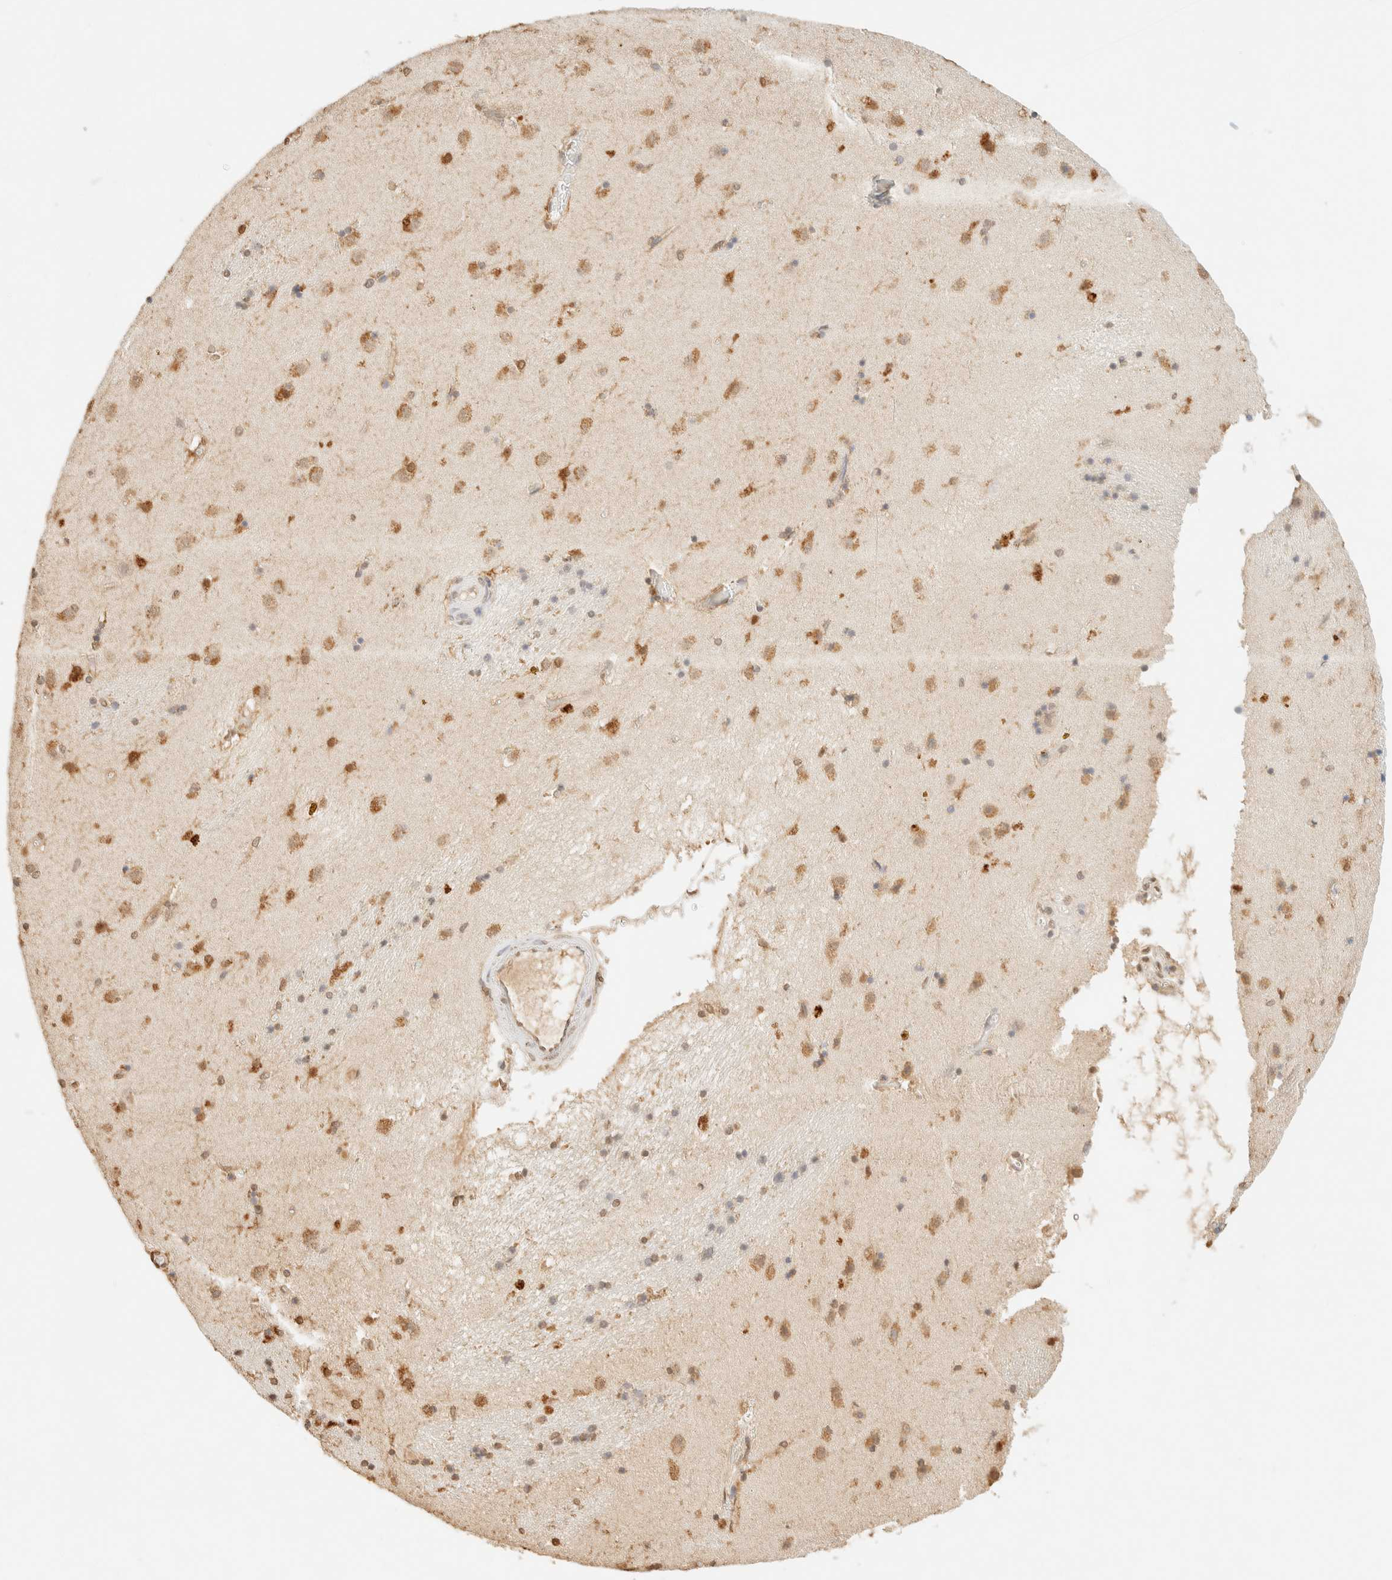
{"staining": {"intensity": "moderate", "quantity": "25%-75%", "location": "cytoplasmic/membranous,nuclear"}, "tissue": "caudate", "cell_type": "Glial cells", "image_type": "normal", "snomed": [{"axis": "morphology", "description": "Normal tissue, NOS"}, {"axis": "topography", "description": "Lateral ventricle wall"}], "caption": "The immunohistochemical stain highlights moderate cytoplasmic/membranous,nuclear positivity in glial cells of benign caudate. The staining is performed using DAB (3,3'-diaminobenzidine) brown chromogen to label protein expression. The nuclei are counter-stained blue using hematoxylin.", "gene": "S100A13", "patient": {"sex": "male", "age": 70}}